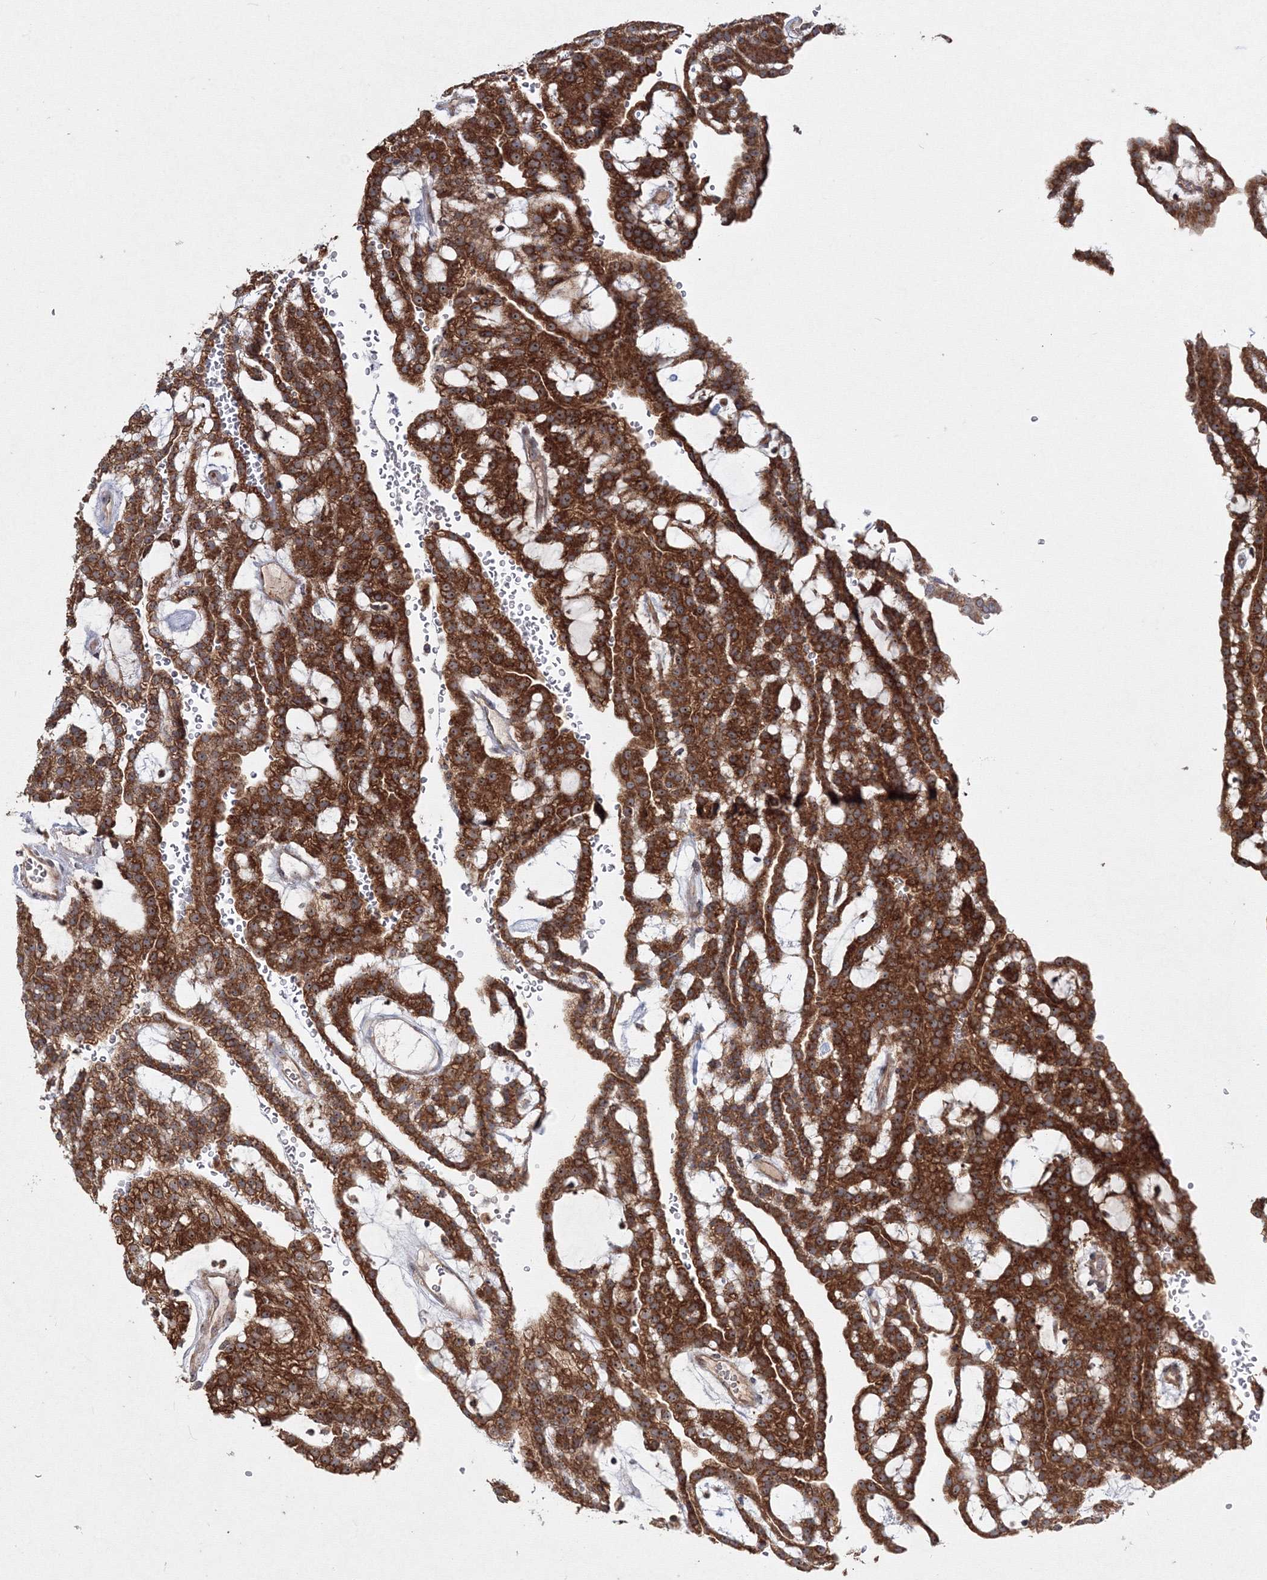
{"staining": {"intensity": "strong", "quantity": ">75%", "location": "cytoplasmic/membranous"}, "tissue": "renal cancer", "cell_type": "Tumor cells", "image_type": "cancer", "snomed": [{"axis": "morphology", "description": "Adenocarcinoma, NOS"}, {"axis": "topography", "description": "Kidney"}], "caption": "Protein expression analysis of renal adenocarcinoma demonstrates strong cytoplasmic/membranous positivity in about >75% of tumor cells.", "gene": "PEX13", "patient": {"sex": "male", "age": 63}}